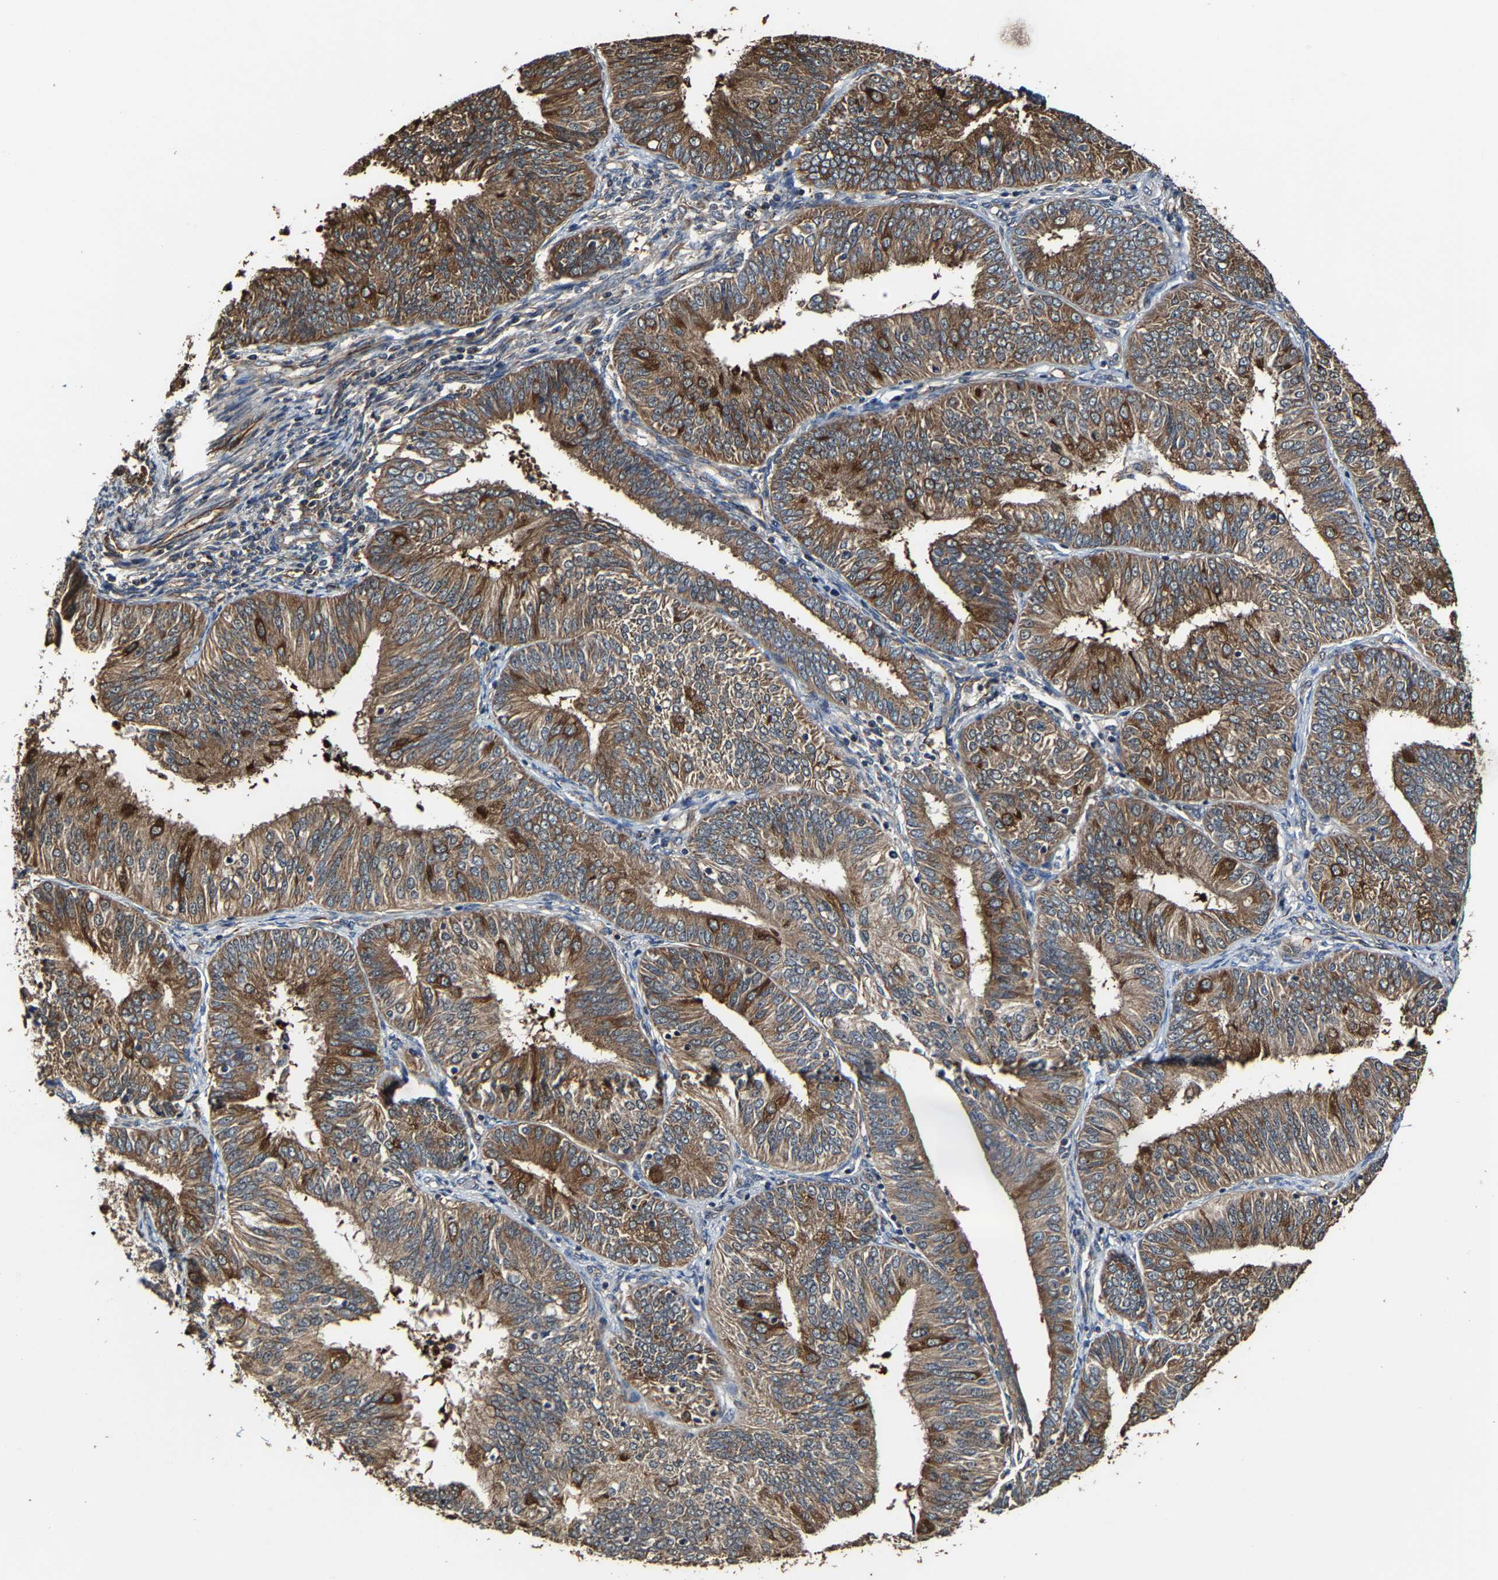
{"staining": {"intensity": "moderate", "quantity": ">75%", "location": "cytoplasmic/membranous"}, "tissue": "endometrial cancer", "cell_type": "Tumor cells", "image_type": "cancer", "snomed": [{"axis": "morphology", "description": "Adenocarcinoma, NOS"}, {"axis": "topography", "description": "Endometrium"}], "caption": "Immunohistochemical staining of human endometrial cancer (adenocarcinoma) displays medium levels of moderate cytoplasmic/membranous positivity in approximately >75% of tumor cells.", "gene": "GFRA3", "patient": {"sex": "female", "age": 58}}